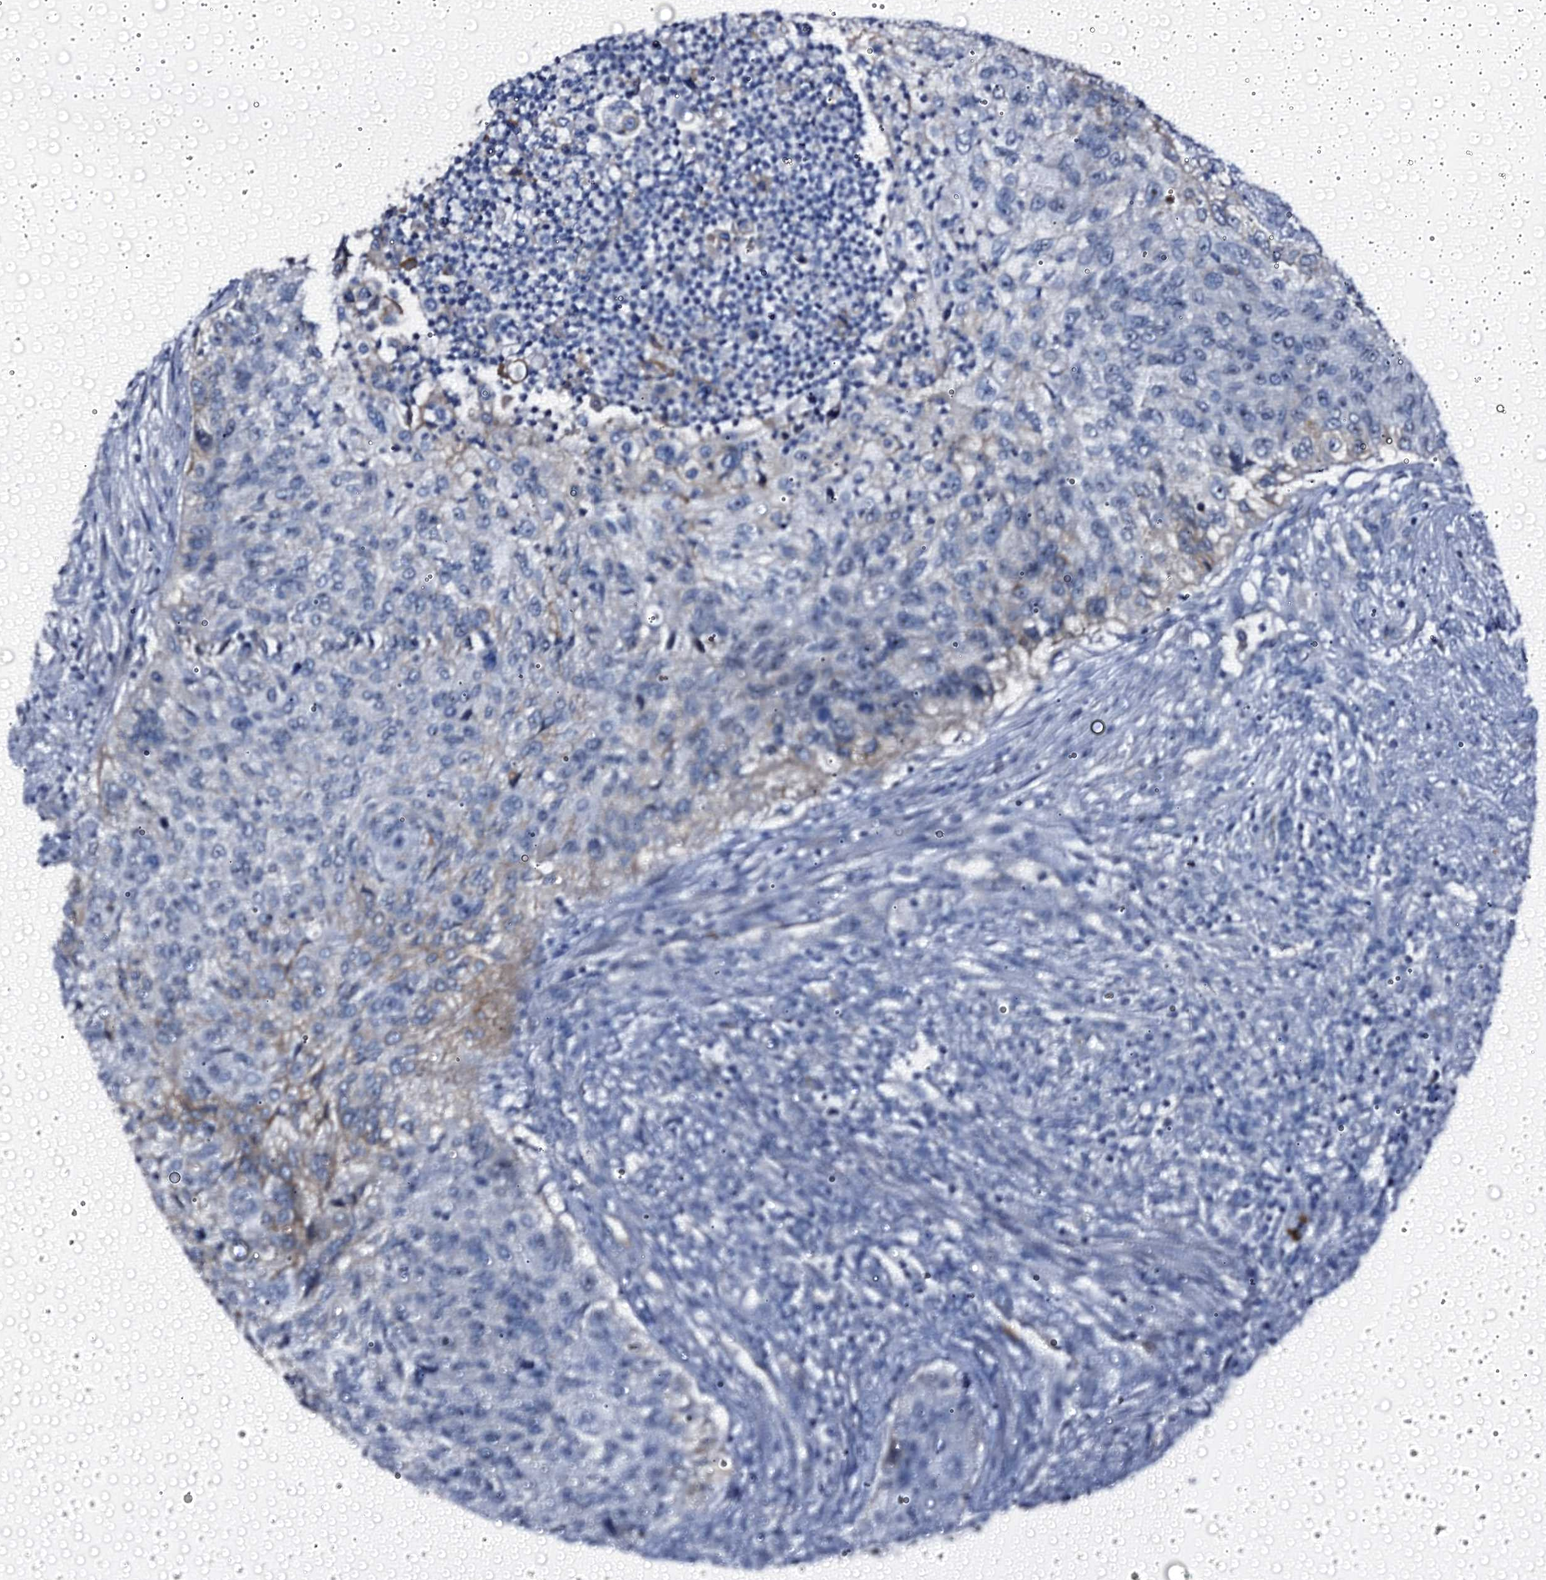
{"staining": {"intensity": "negative", "quantity": "none", "location": "none"}, "tissue": "urothelial cancer", "cell_type": "Tumor cells", "image_type": "cancer", "snomed": [{"axis": "morphology", "description": "Urothelial carcinoma, High grade"}, {"axis": "topography", "description": "Urinary bladder"}], "caption": "Tumor cells show no significant protein staining in urothelial cancer. (DAB immunohistochemistry, high magnification).", "gene": "EMG1", "patient": {"sex": "female", "age": 60}}